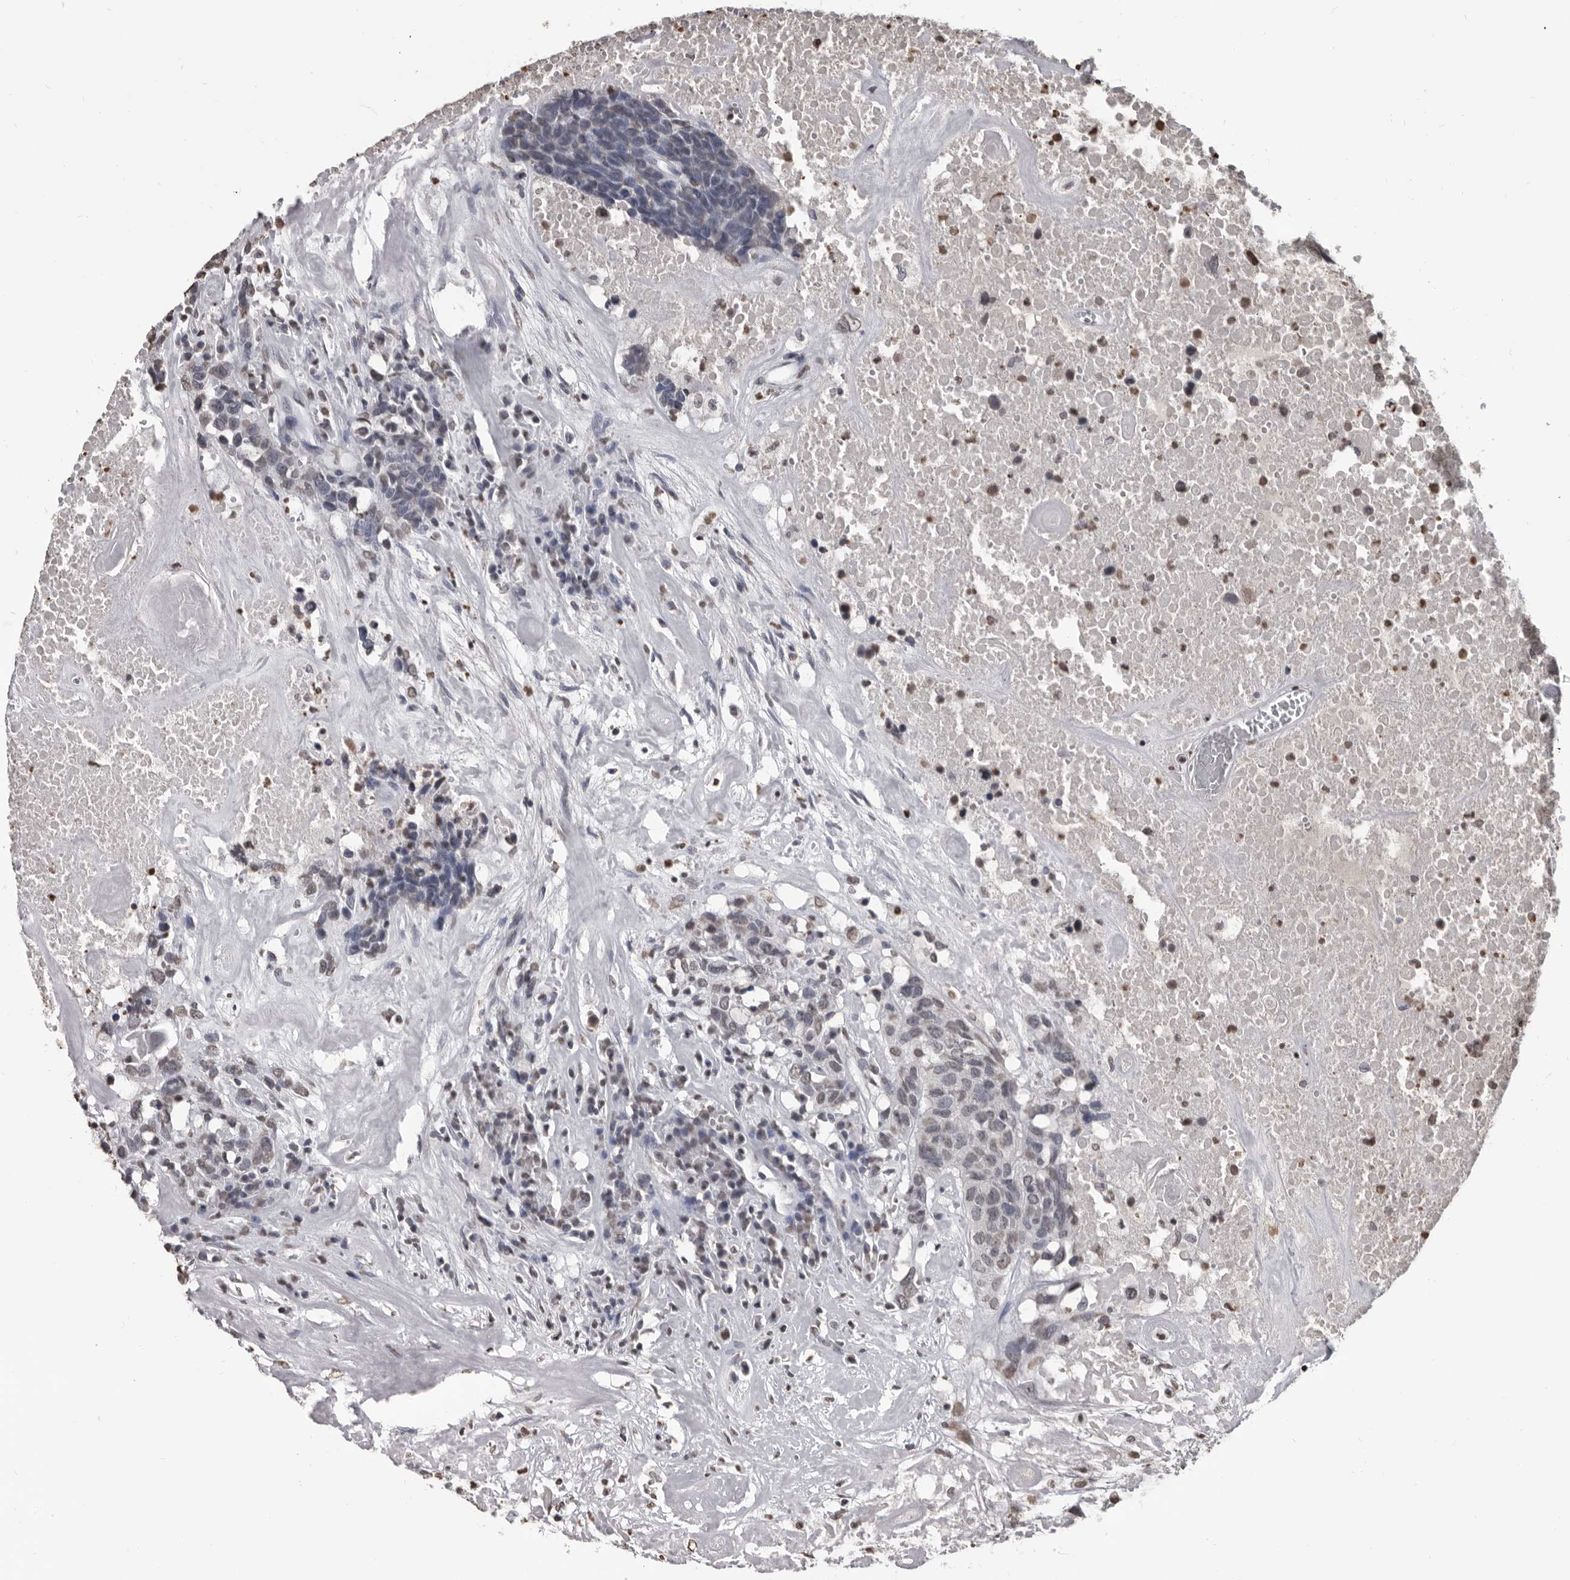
{"staining": {"intensity": "moderate", "quantity": "<25%", "location": "nuclear"}, "tissue": "head and neck cancer", "cell_type": "Tumor cells", "image_type": "cancer", "snomed": [{"axis": "morphology", "description": "Squamous cell carcinoma, NOS"}, {"axis": "topography", "description": "Head-Neck"}], "caption": "Protein analysis of squamous cell carcinoma (head and neck) tissue displays moderate nuclear positivity in about <25% of tumor cells.", "gene": "AHR", "patient": {"sex": "male", "age": 66}}